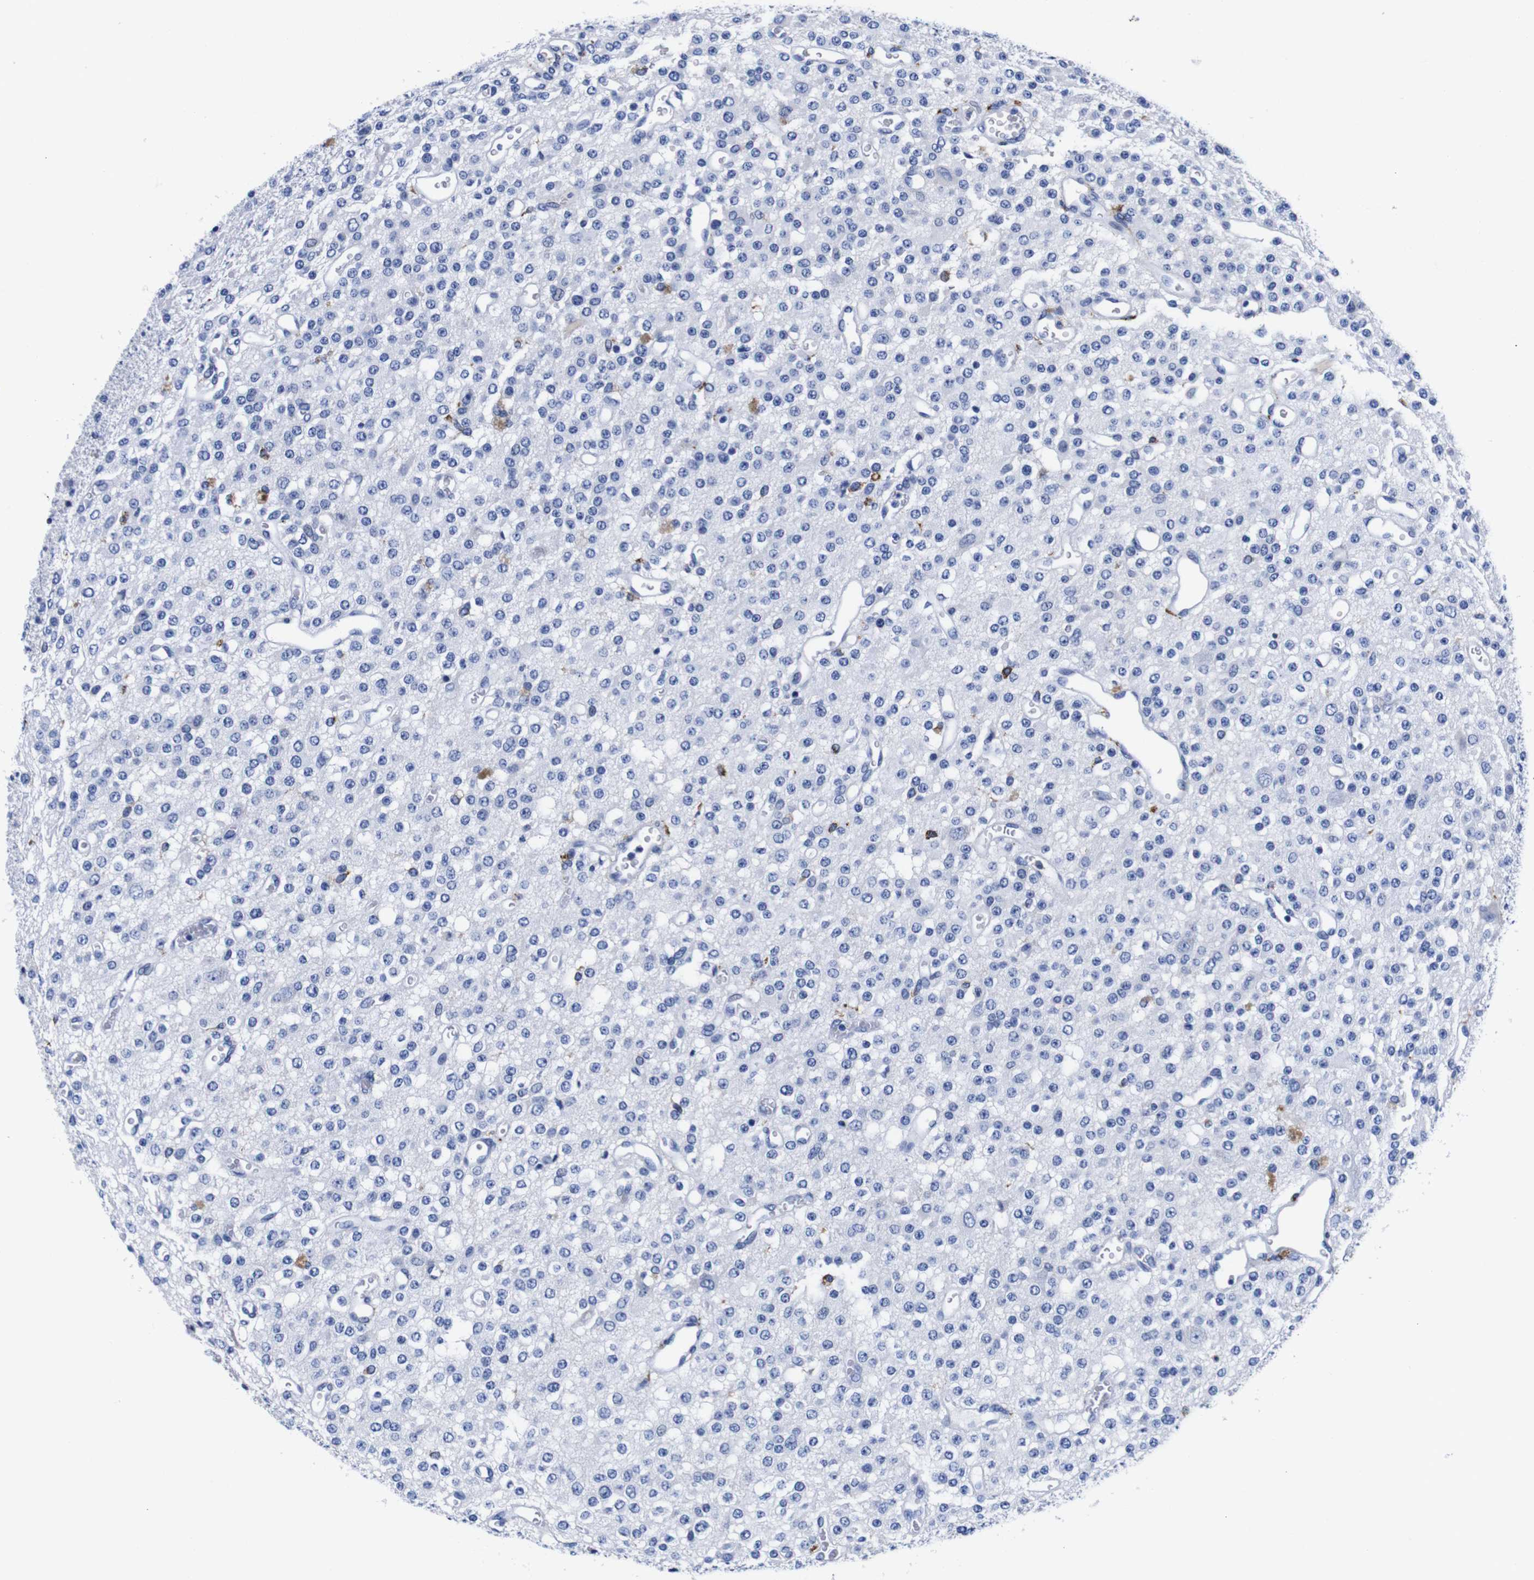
{"staining": {"intensity": "negative", "quantity": "none", "location": "none"}, "tissue": "glioma", "cell_type": "Tumor cells", "image_type": "cancer", "snomed": [{"axis": "morphology", "description": "Glioma, malignant, Low grade"}, {"axis": "topography", "description": "Brain"}], "caption": "Tumor cells show no significant expression in glioma.", "gene": "HLA-DMB", "patient": {"sex": "male", "age": 38}}